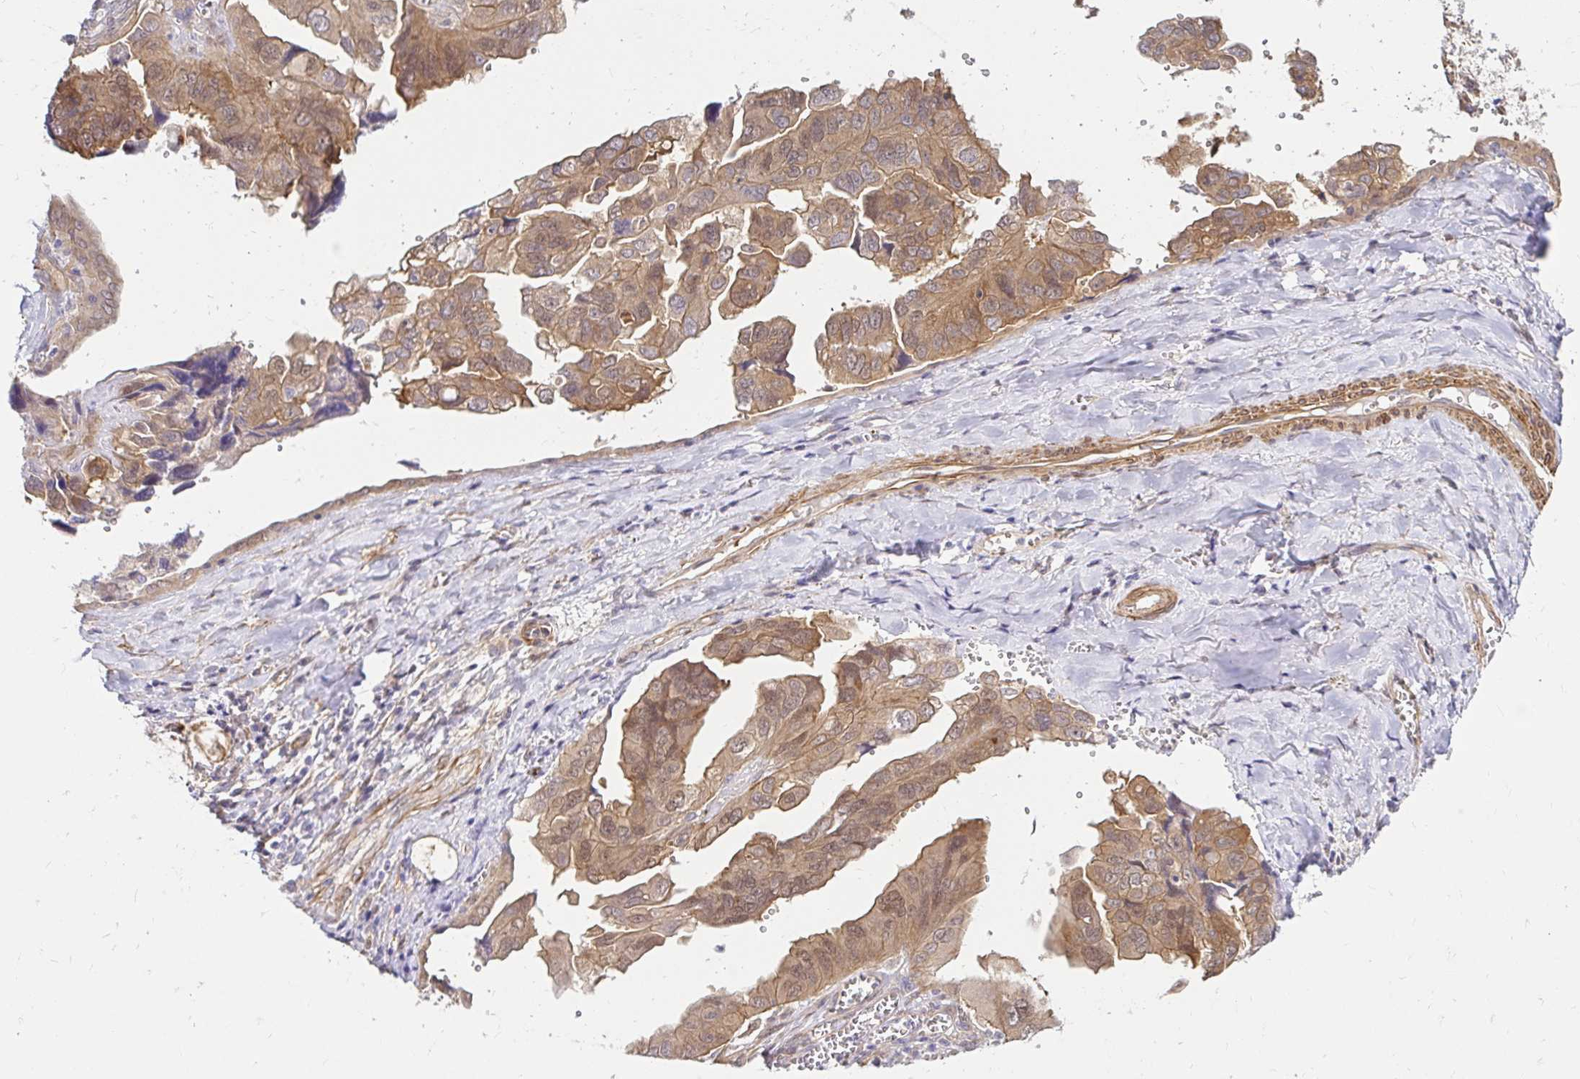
{"staining": {"intensity": "moderate", "quantity": ">75%", "location": "cytoplasmic/membranous"}, "tissue": "ovarian cancer", "cell_type": "Tumor cells", "image_type": "cancer", "snomed": [{"axis": "morphology", "description": "Cystadenocarcinoma, serous, NOS"}, {"axis": "topography", "description": "Ovary"}], "caption": "Approximately >75% of tumor cells in ovarian cancer (serous cystadenocarcinoma) exhibit moderate cytoplasmic/membranous protein positivity as visualized by brown immunohistochemical staining.", "gene": "YAP1", "patient": {"sex": "female", "age": 79}}